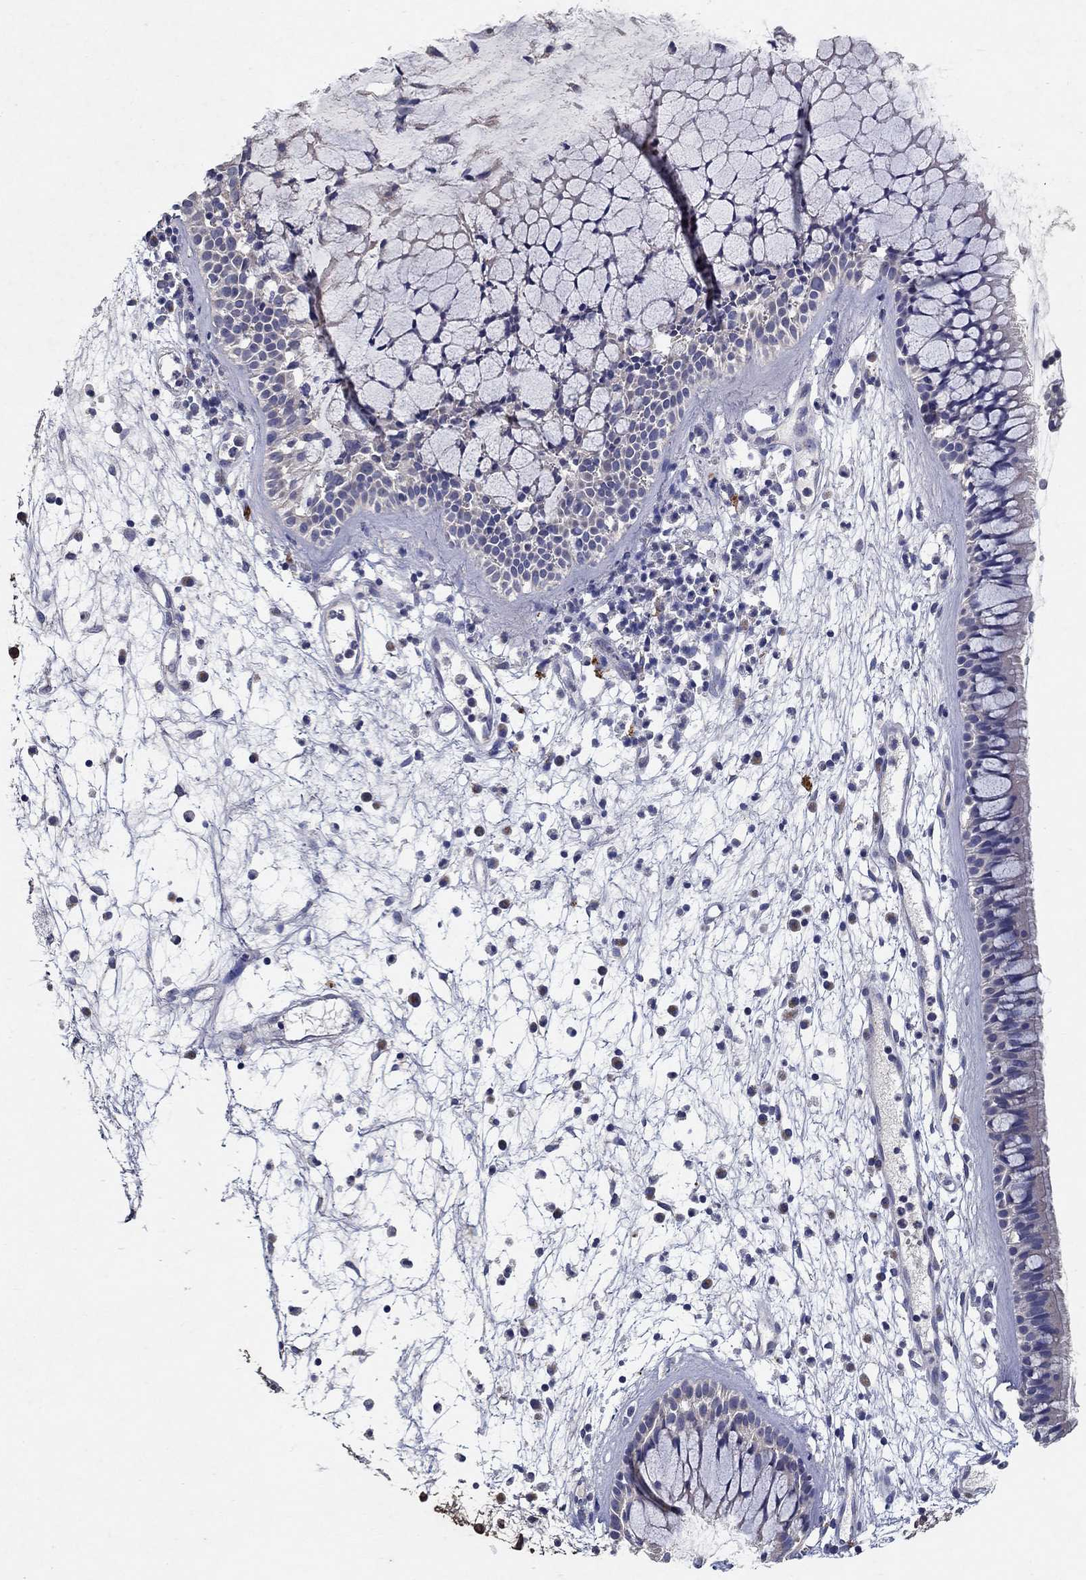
{"staining": {"intensity": "negative", "quantity": "none", "location": "none"}, "tissue": "nasopharynx", "cell_type": "Respiratory epithelial cells", "image_type": "normal", "snomed": [{"axis": "morphology", "description": "Normal tissue, NOS"}, {"axis": "topography", "description": "Nasopharynx"}], "caption": "Nasopharynx was stained to show a protein in brown. There is no significant expression in respiratory epithelial cells. (Stains: DAB (3,3'-diaminobenzidine) IHC with hematoxylin counter stain, Microscopy: brightfield microscopy at high magnification).", "gene": "PROZ", "patient": {"sex": "male", "age": 77}}